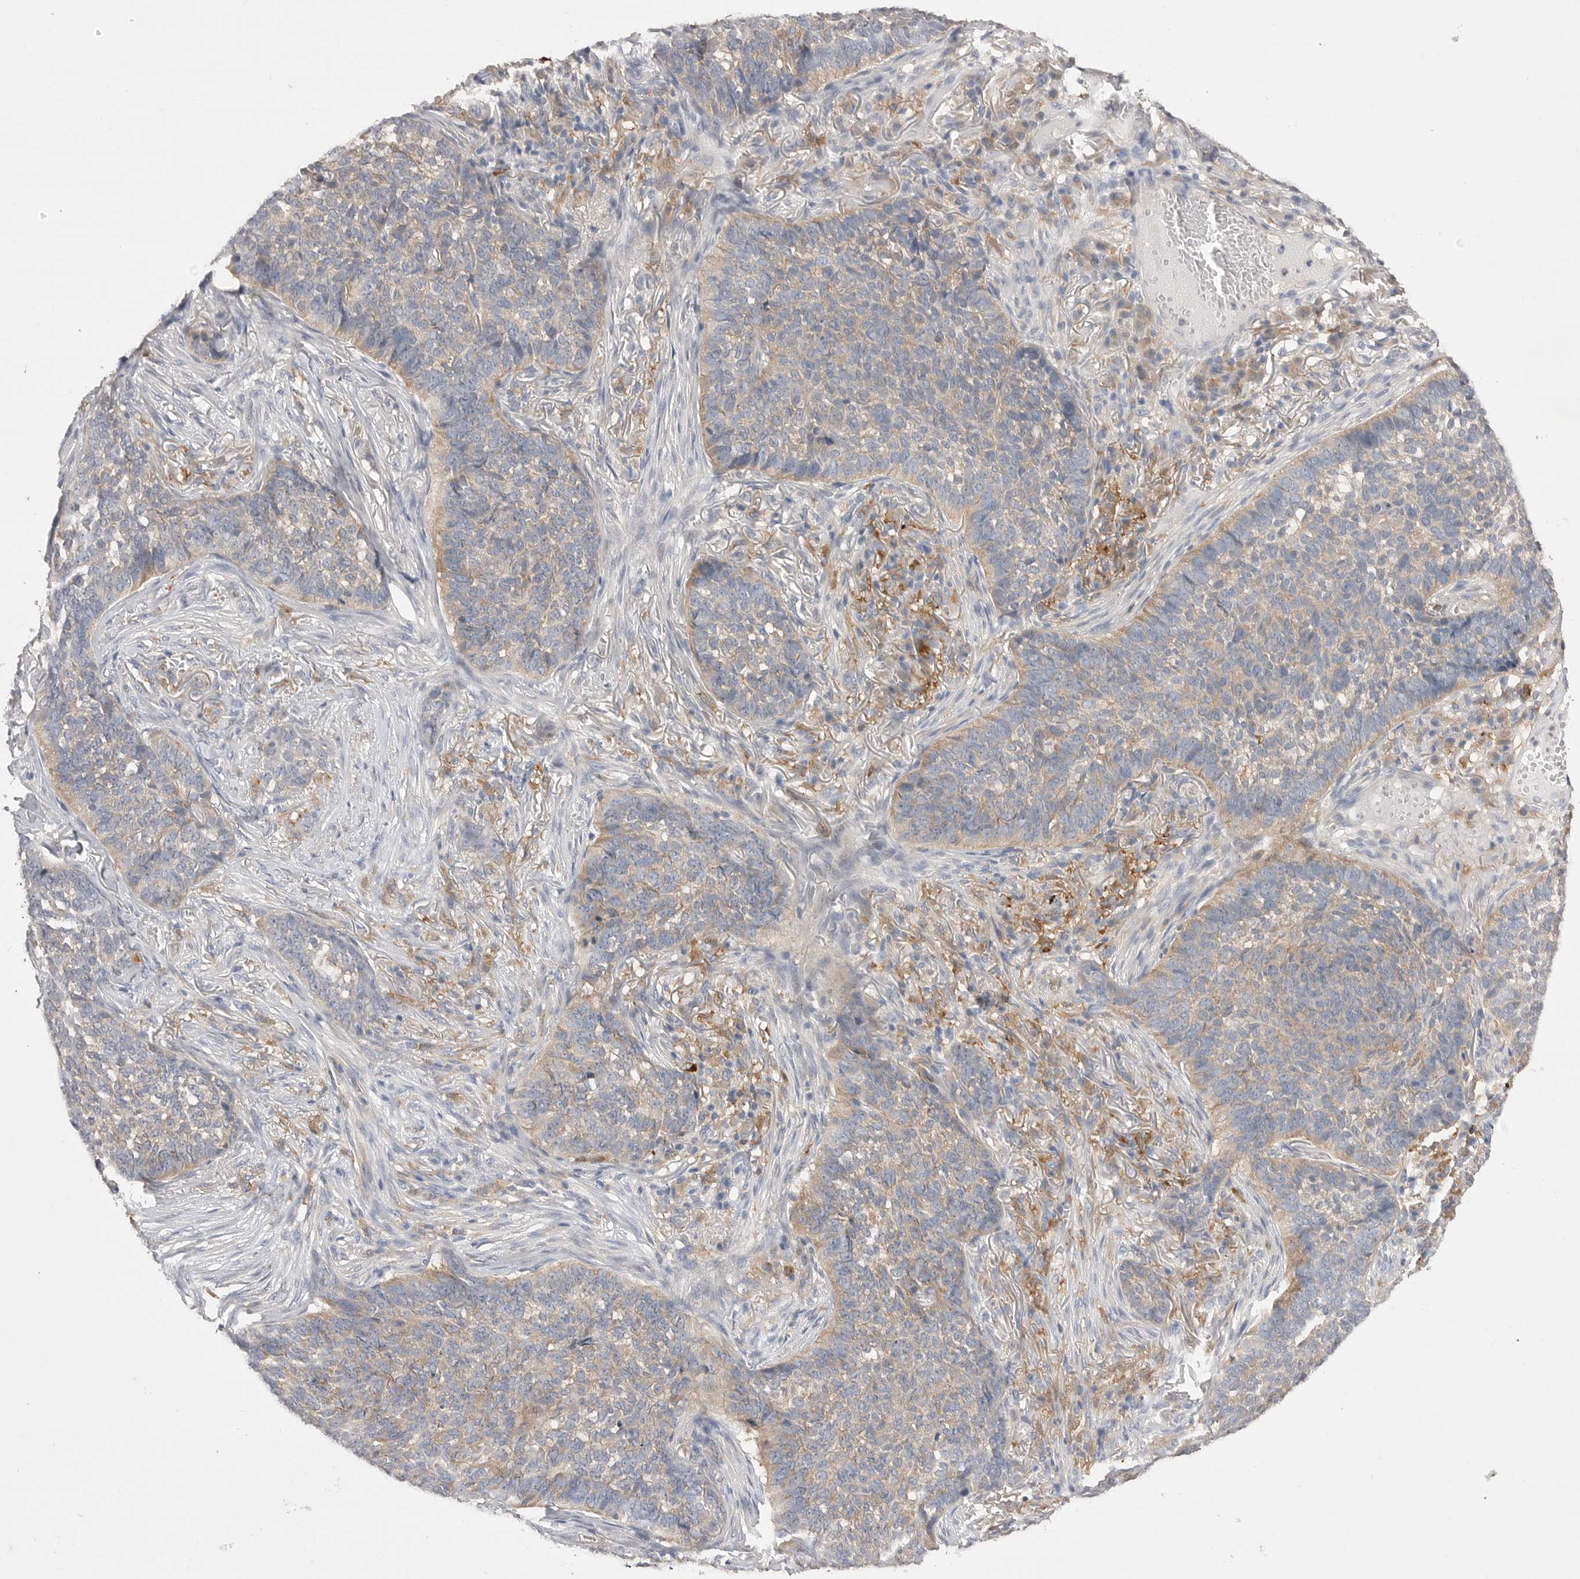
{"staining": {"intensity": "weak", "quantity": "<25%", "location": "cytoplasmic/membranous"}, "tissue": "skin cancer", "cell_type": "Tumor cells", "image_type": "cancer", "snomed": [{"axis": "morphology", "description": "Basal cell carcinoma"}, {"axis": "topography", "description": "Skin"}], "caption": "IHC micrograph of neoplastic tissue: human skin cancer stained with DAB shows no significant protein staining in tumor cells.", "gene": "VAC14", "patient": {"sex": "male", "age": 85}}